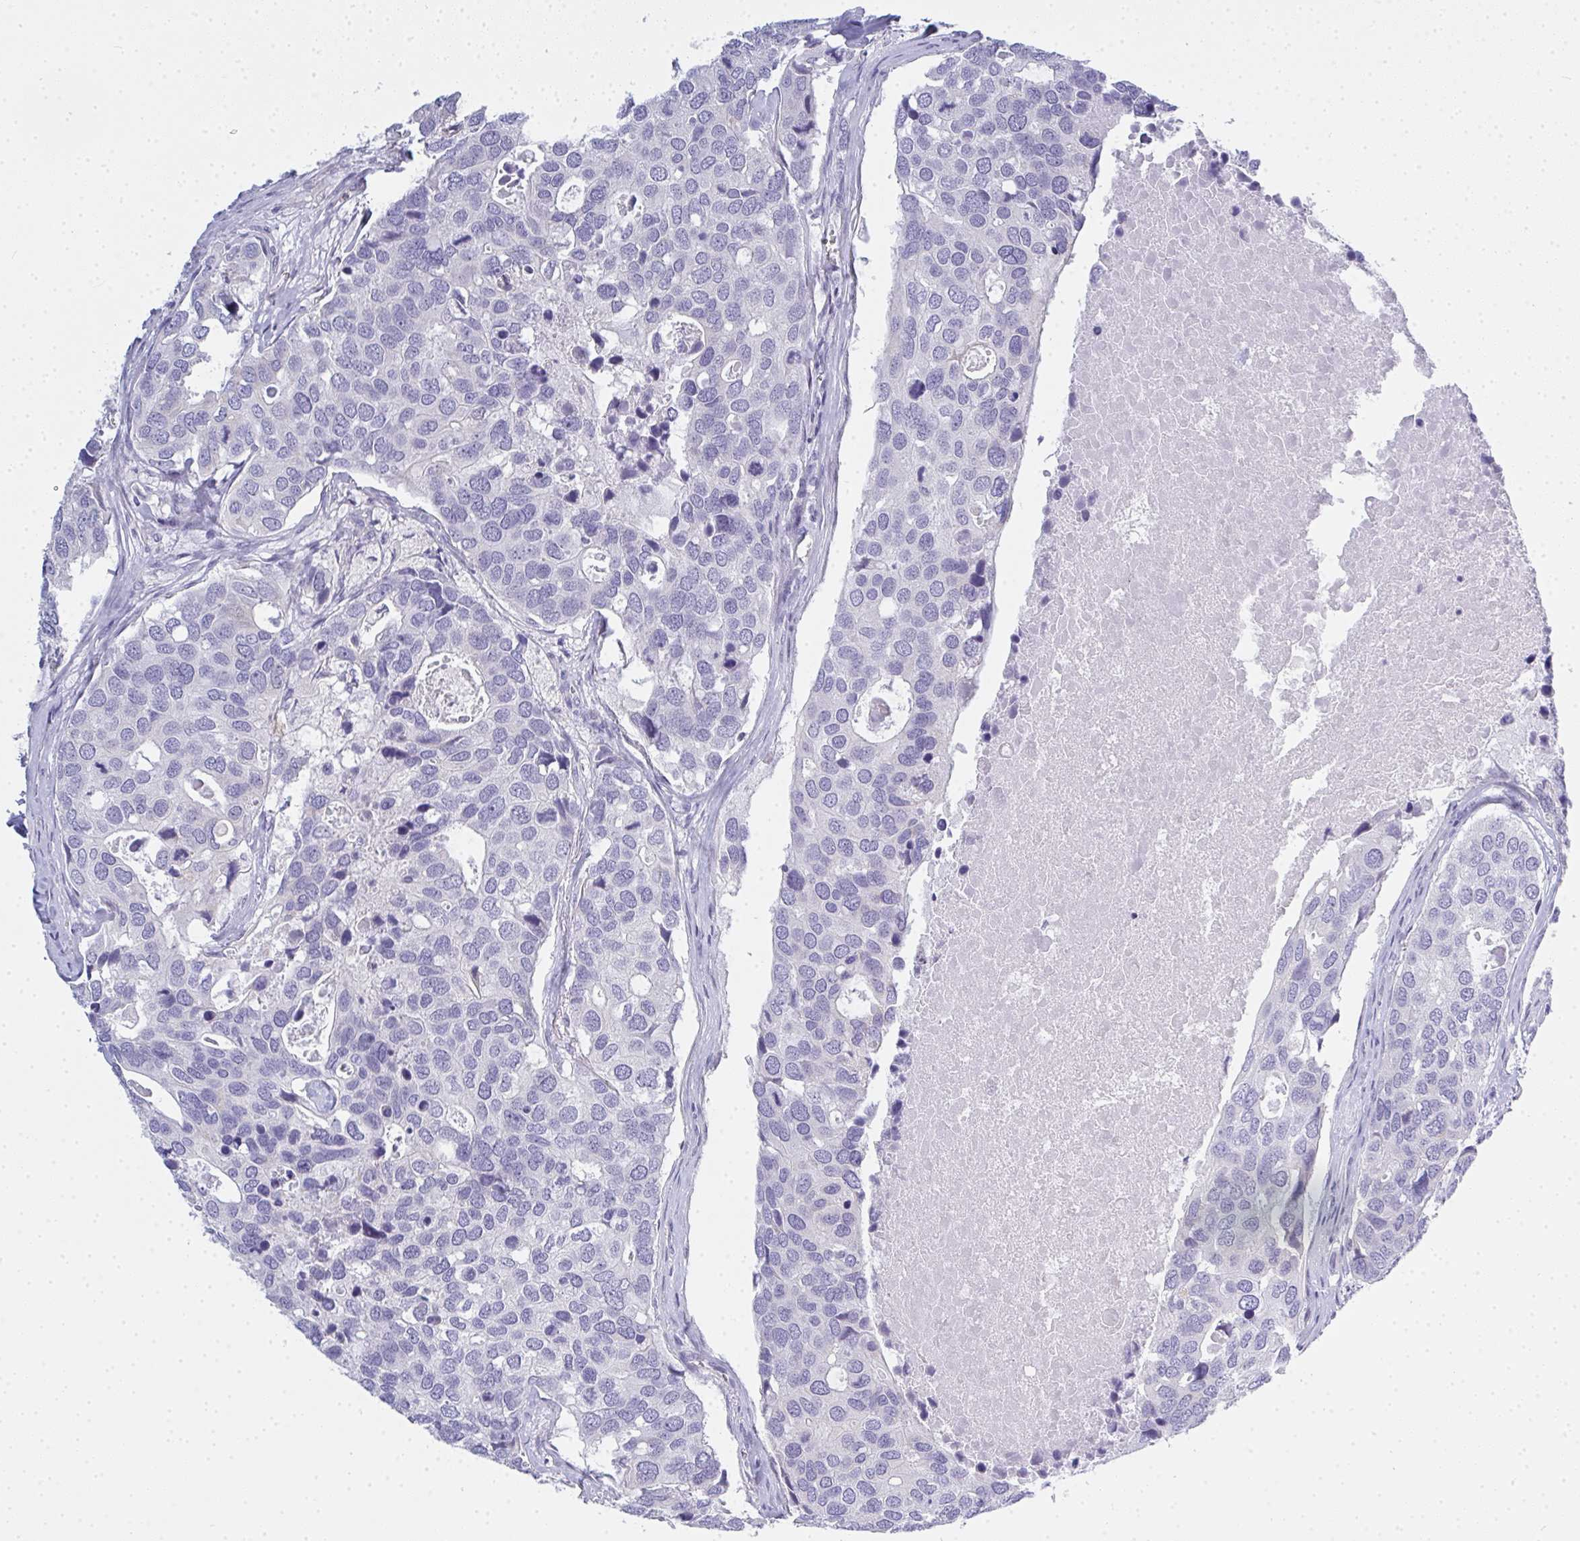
{"staining": {"intensity": "negative", "quantity": "none", "location": "none"}, "tissue": "breast cancer", "cell_type": "Tumor cells", "image_type": "cancer", "snomed": [{"axis": "morphology", "description": "Duct carcinoma"}, {"axis": "topography", "description": "Breast"}], "caption": "Immunohistochemical staining of human breast cancer shows no significant positivity in tumor cells.", "gene": "GSDMB", "patient": {"sex": "female", "age": 83}}